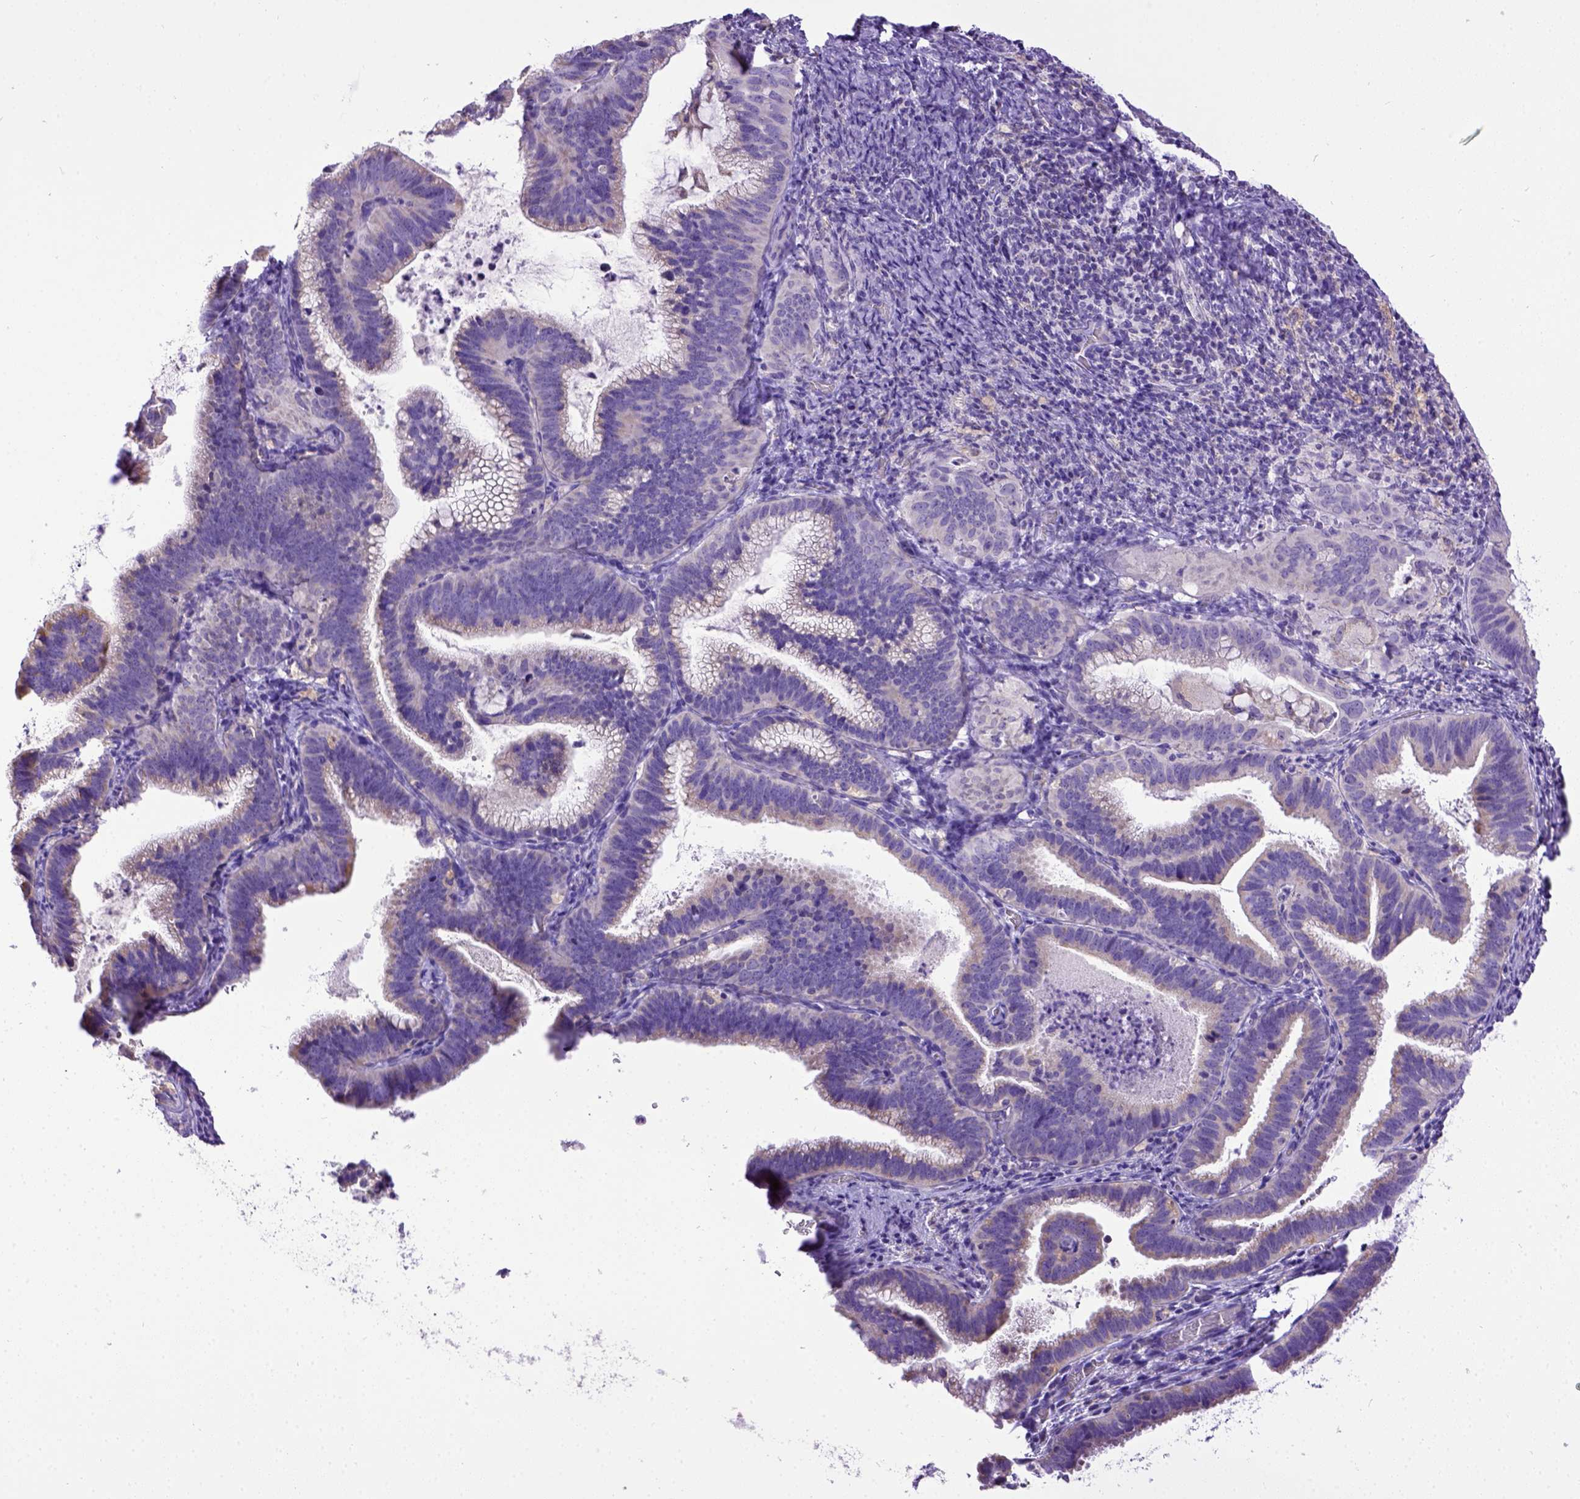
{"staining": {"intensity": "negative", "quantity": "none", "location": "none"}, "tissue": "cervical cancer", "cell_type": "Tumor cells", "image_type": "cancer", "snomed": [{"axis": "morphology", "description": "Adenocarcinoma, NOS"}, {"axis": "topography", "description": "Cervix"}], "caption": "Immunohistochemistry (IHC) histopathology image of neoplastic tissue: cervical cancer stained with DAB (3,3'-diaminobenzidine) demonstrates no significant protein expression in tumor cells.", "gene": "SPEF1", "patient": {"sex": "female", "age": 61}}